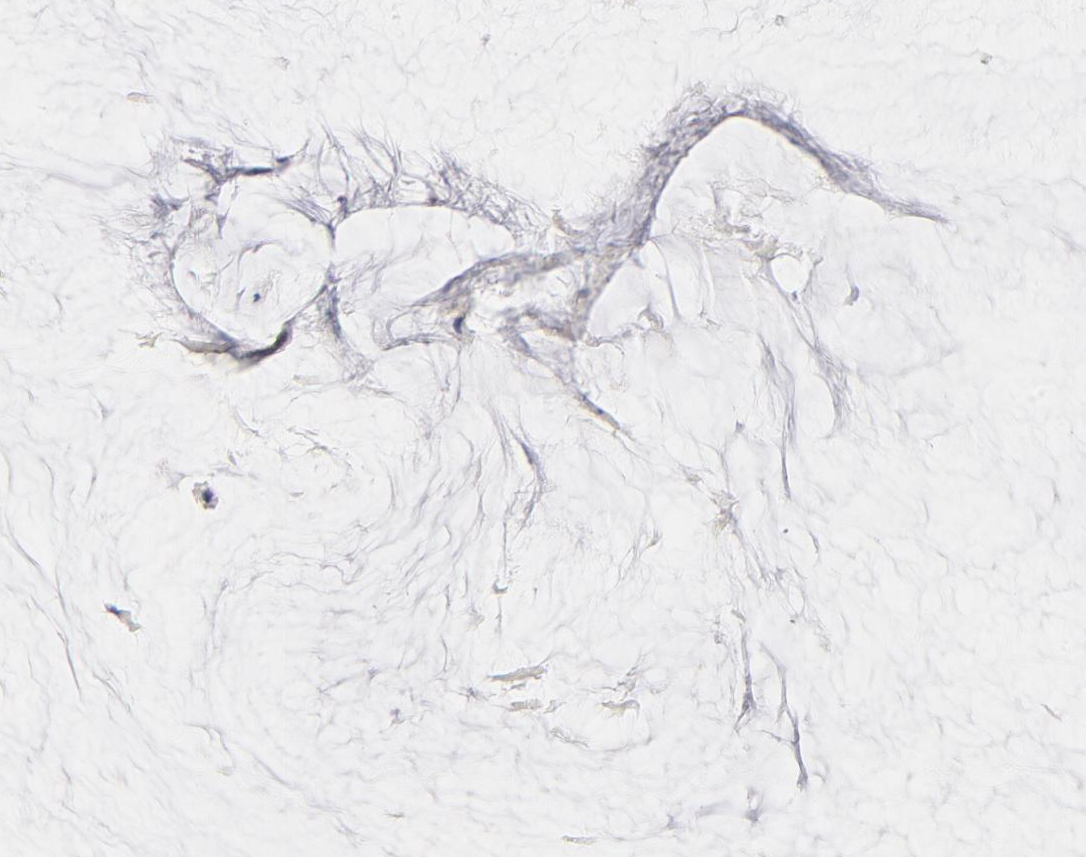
{"staining": {"intensity": "moderate", "quantity": ">75%", "location": "nuclear"}, "tissue": "ovarian cancer", "cell_type": "Tumor cells", "image_type": "cancer", "snomed": [{"axis": "morphology", "description": "Cystadenocarcinoma, mucinous, NOS"}, {"axis": "topography", "description": "Ovary"}], "caption": "Ovarian cancer tissue exhibits moderate nuclear staining in about >75% of tumor cells", "gene": "GTF2H1", "patient": {"sex": "female", "age": 39}}